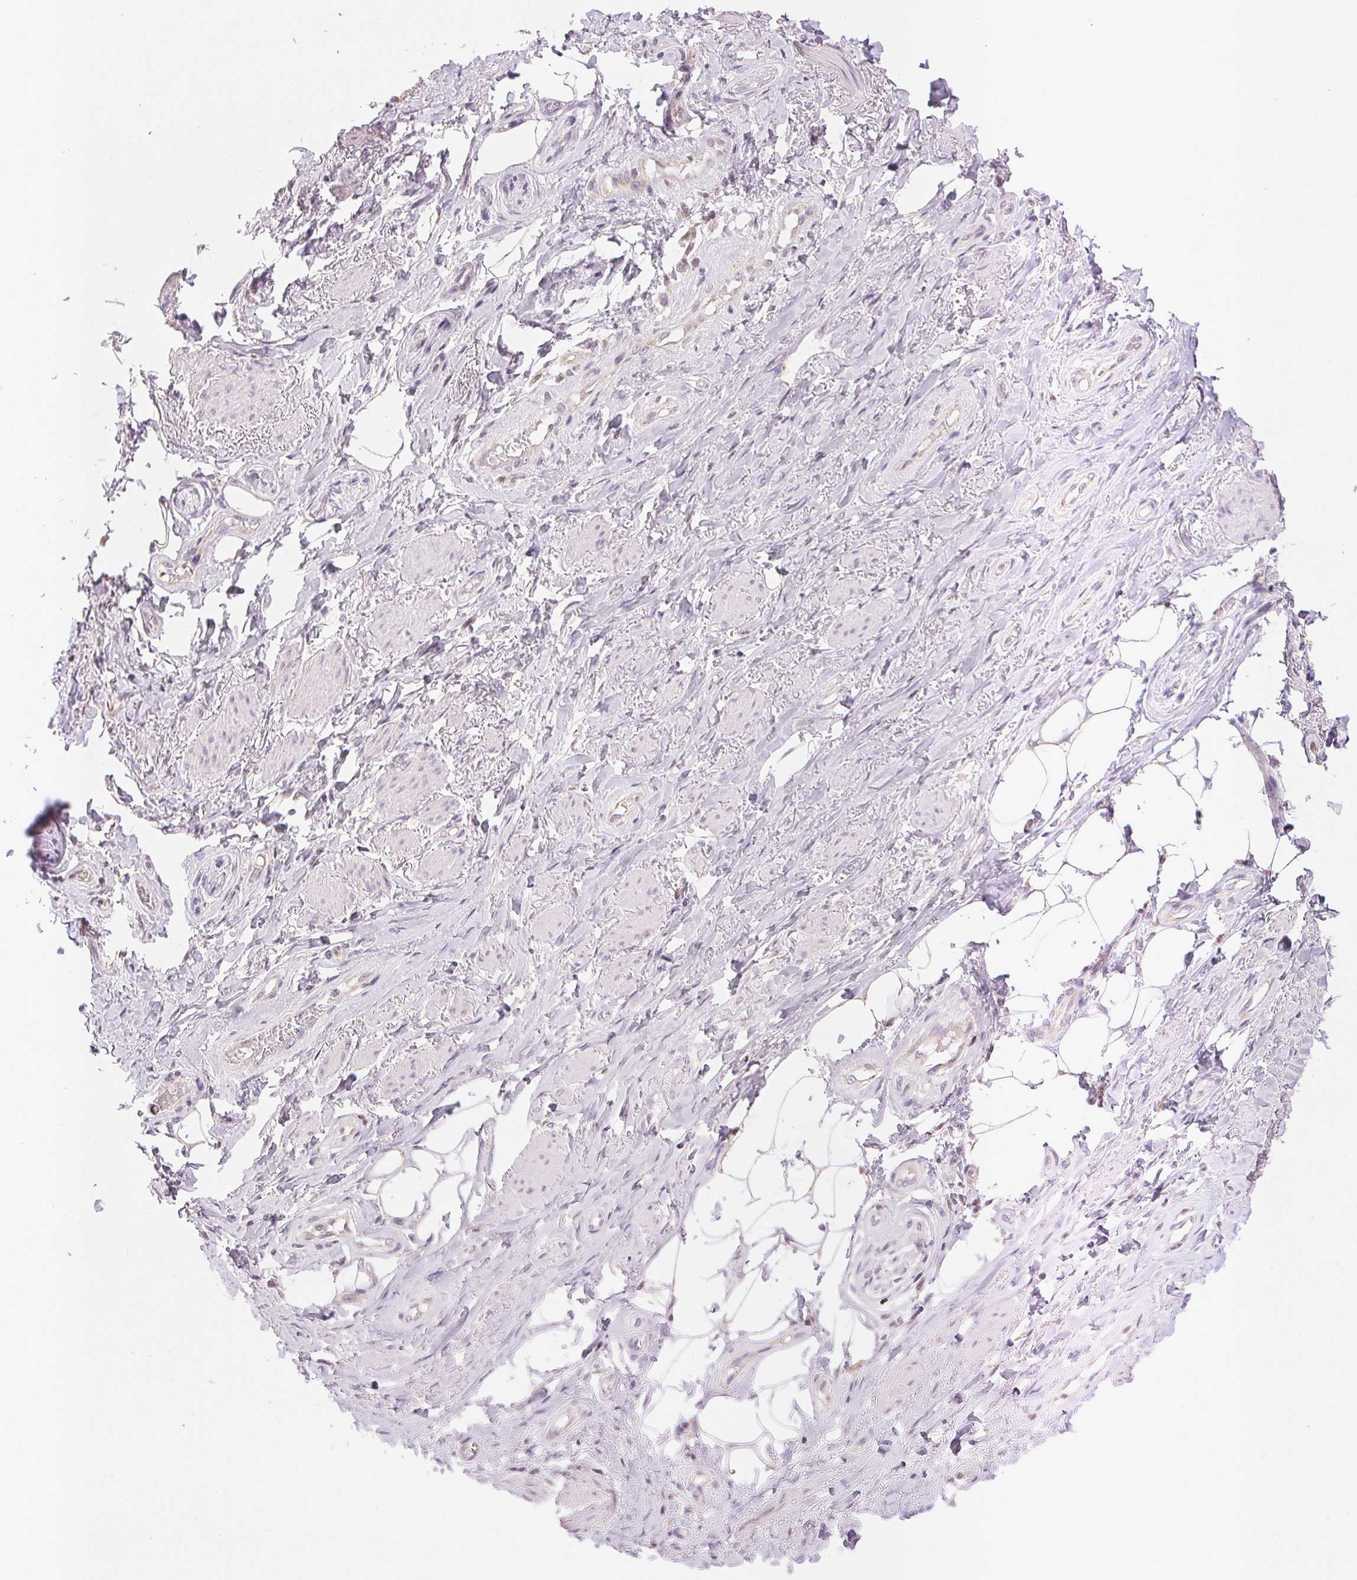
{"staining": {"intensity": "negative", "quantity": "none", "location": "none"}, "tissue": "adipose tissue", "cell_type": "Adipocytes", "image_type": "normal", "snomed": [{"axis": "morphology", "description": "Normal tissue, NOS"}, {"axis": "topography", "description": "Anal"}, {"axis": "topography", "description": "Peripheral nerve tissue"}], "caption": "This histopathology image is of benign adipose tissue stained with immunohistochemistry to label a protein in brown with the nuclei are counter-stained blue. There is no positivity in adipocytes. Brightfield microscopy of immunohistochemistry (IHC) stained with DAB (3,3'-diaminobenzidine) (brown) and hematoxylin (blue), captured at high magnification.", "gene": "POU2F2", "patient": {"sex": "male", "age": 53}}